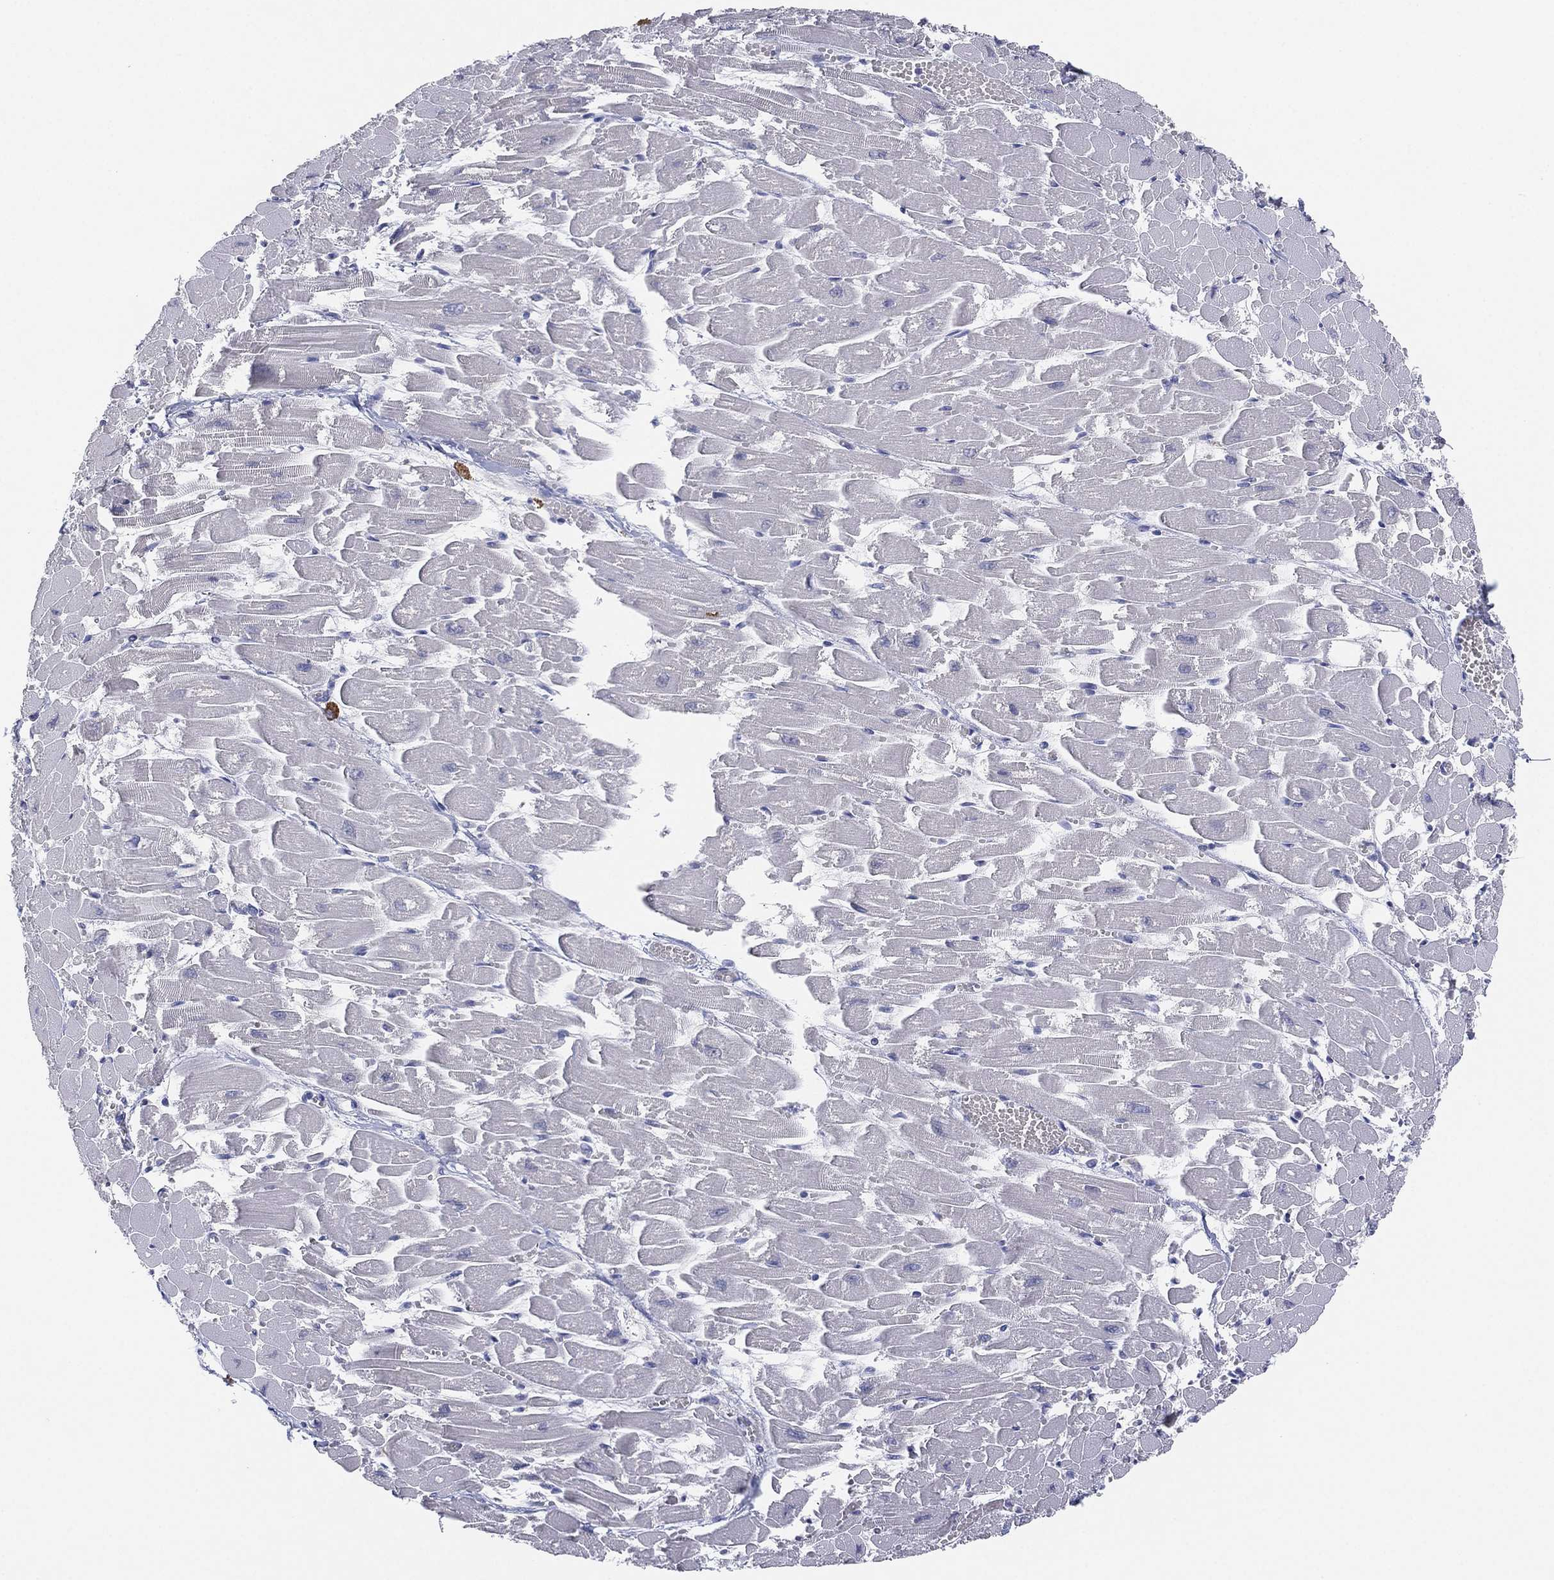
{"staining": {"intensity": "negative", "quantity": "none", "location": "none"}, "tissue": "heart muscle", "cell_type": "Cardiomyocytes", "image_type": "normal", "snomed": [{"axis": "morphology", "description": "Normal tissue, NOS"}, {"axis": "topography", "description": "Heart"}], "caption": "This is a image of immunohistochemistry staining of benign heart muscle, which shows no expression in cardiomyocytes.", "gene": "MLF1", "patient": {"sex": "female", "age": 52}}